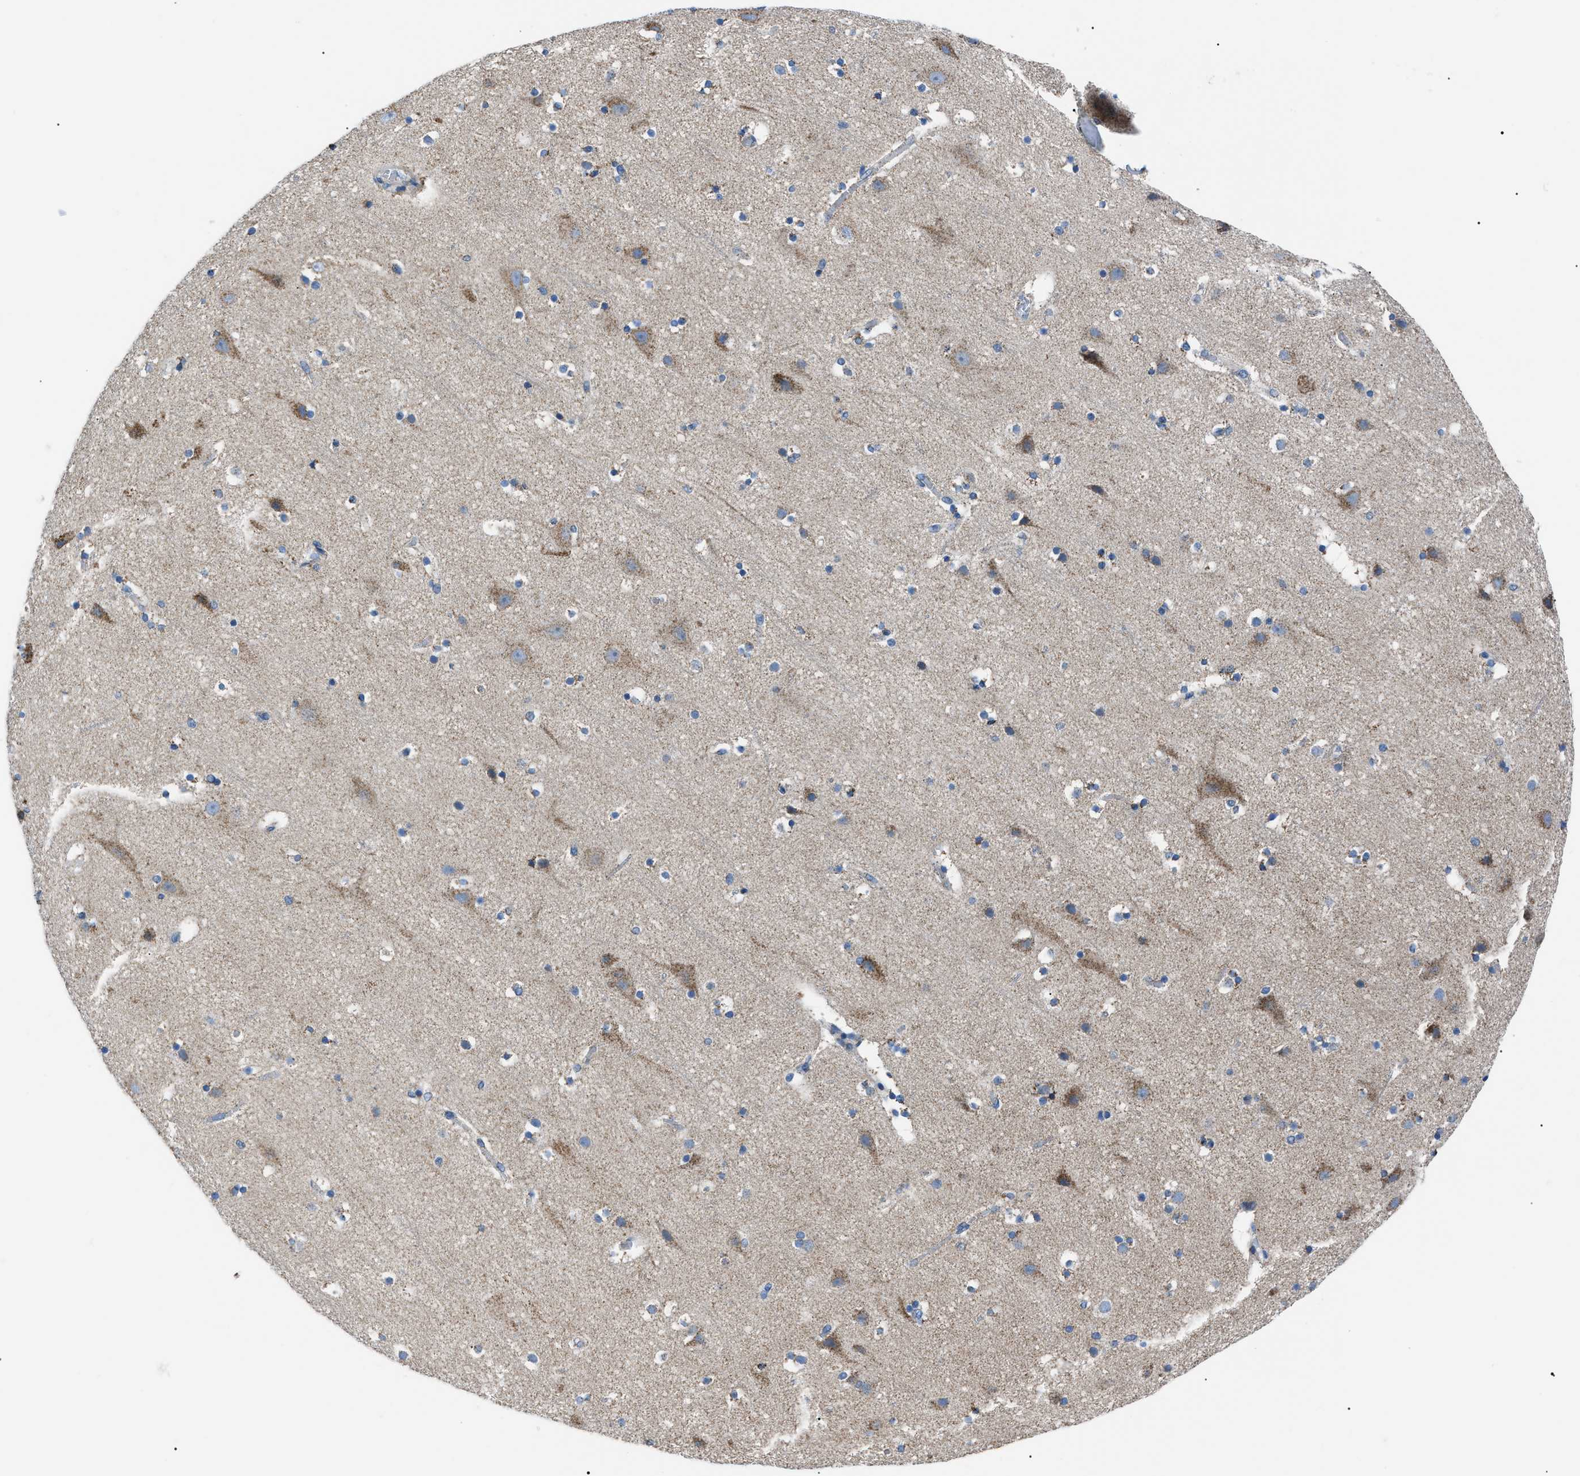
{"staining": {"intensity": "moderate", "quantity": "25%-75%", "location": "cytoplasmic/membranous"}, "tissue": "cerebral cortex", "cell_type": "Endothelial cells", "image_type": "normal", "snomed": [{"axis": "morphology", "description": "Normal tissue, NOS"}, {"axis": "topography", "description": "Cerebral cortex"}], "caption": "DAB immunohistochemical staining of benign cerebral cortex shows moderate cytoplasmic/membranous protein expression in about 25%-75% of endothelial cells. The protein is stained brown, and the nuclei are stained in blue (DAB (3,3'-diaminobenzidine) IHC with brightfield microscopy, high magnification).", "gene": "PHB2", "patient": {"sex": "male", "age": 45}}